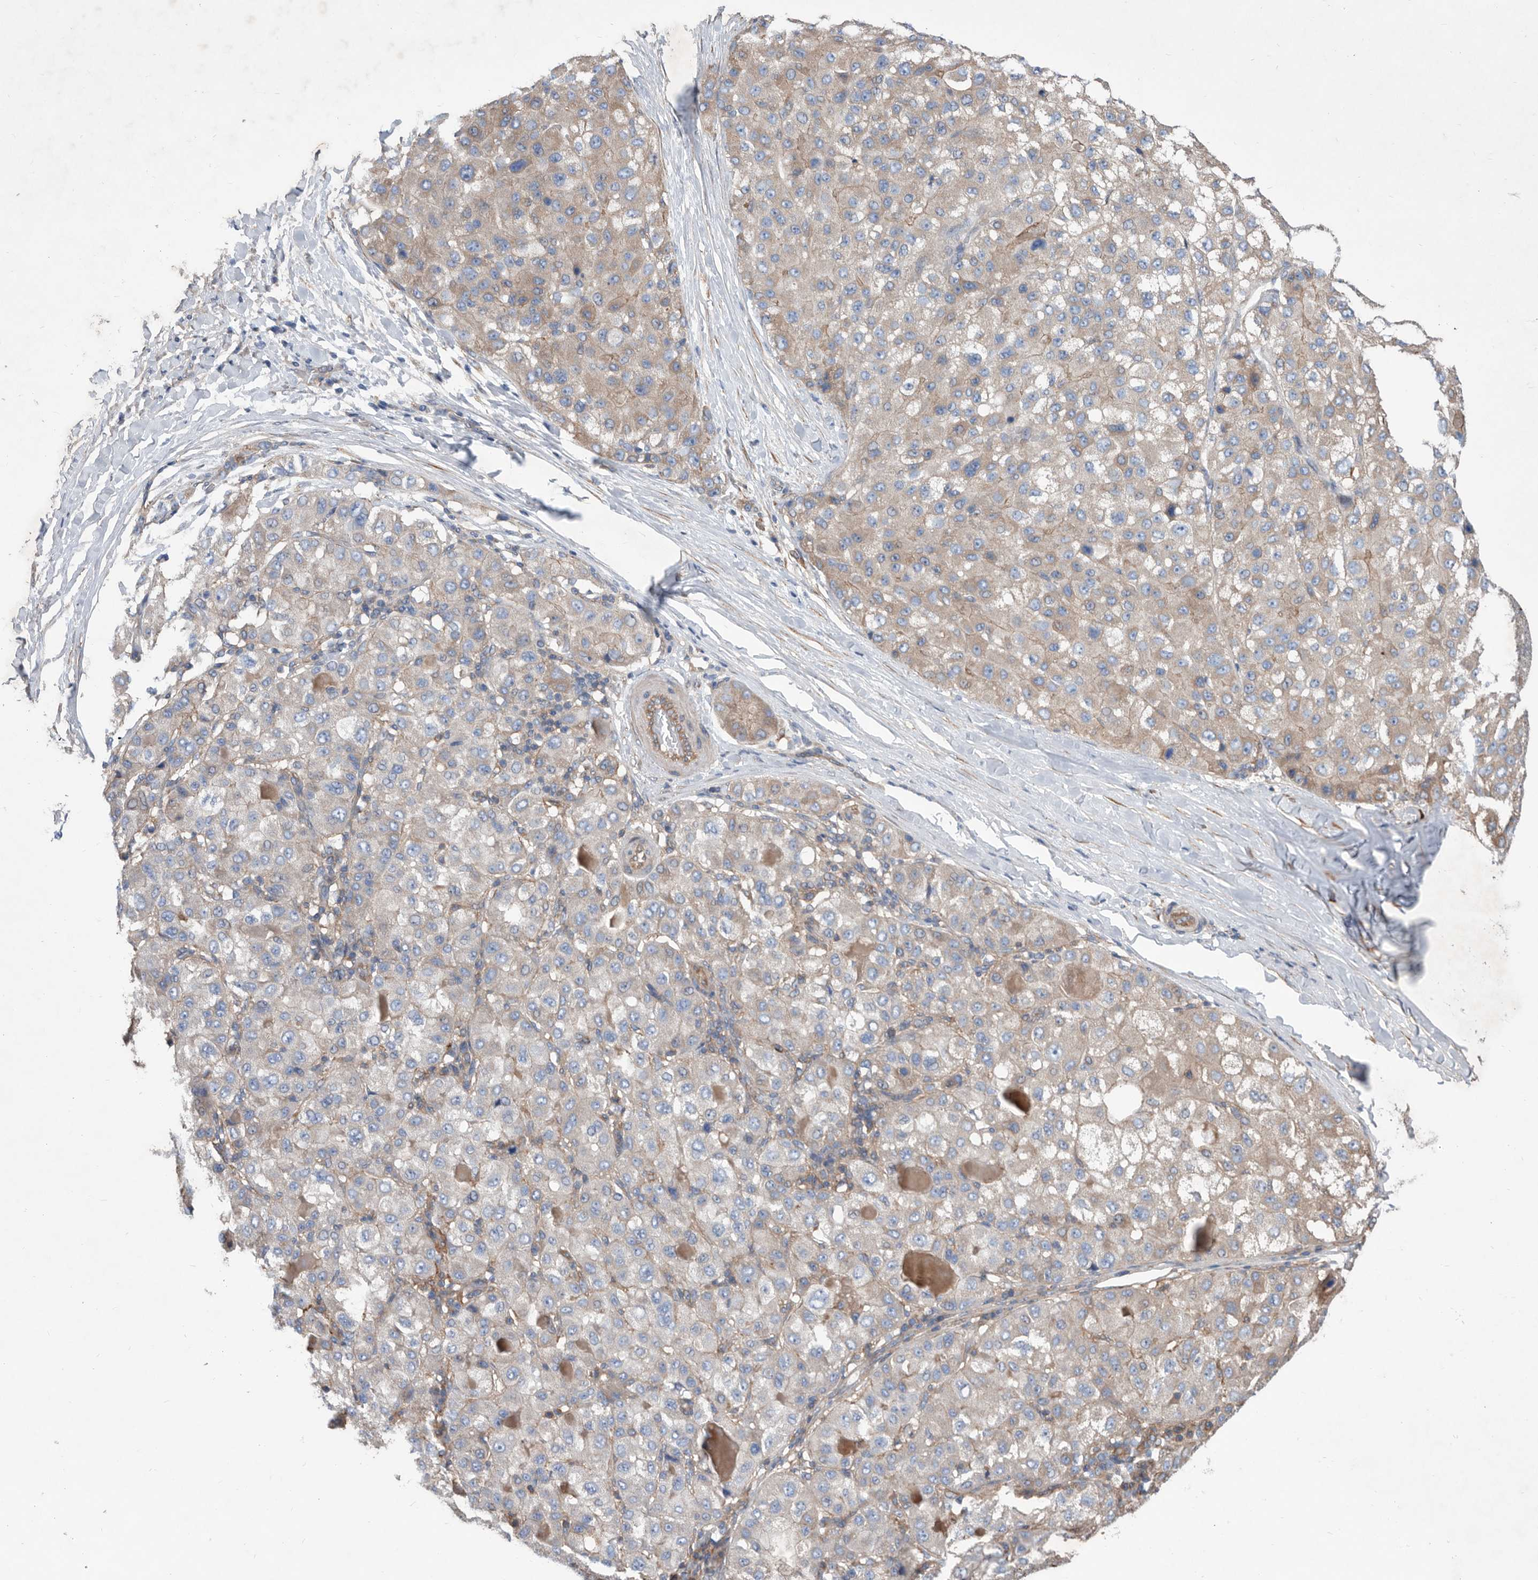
{"staining": {"intensity": "weak", "quantity": "<25%", "location": "cytoplasmic/membranous"}, "tissue": "liver cancer", "cell_type": "Tumor cells", "image_type": "cancer", "snomed": [{"axis": "morphology", "description": "Carcinoma, Hepatocellular, NOS"}, {"axis": "topography", "description": "Liver"}], "caption": "This is an immunohistochemistry photomicrograph of human liver cancer. There is no staining in tumor cells.", "gene": "ATP13A3", "patient": {"sex": "male", "age": 80}}